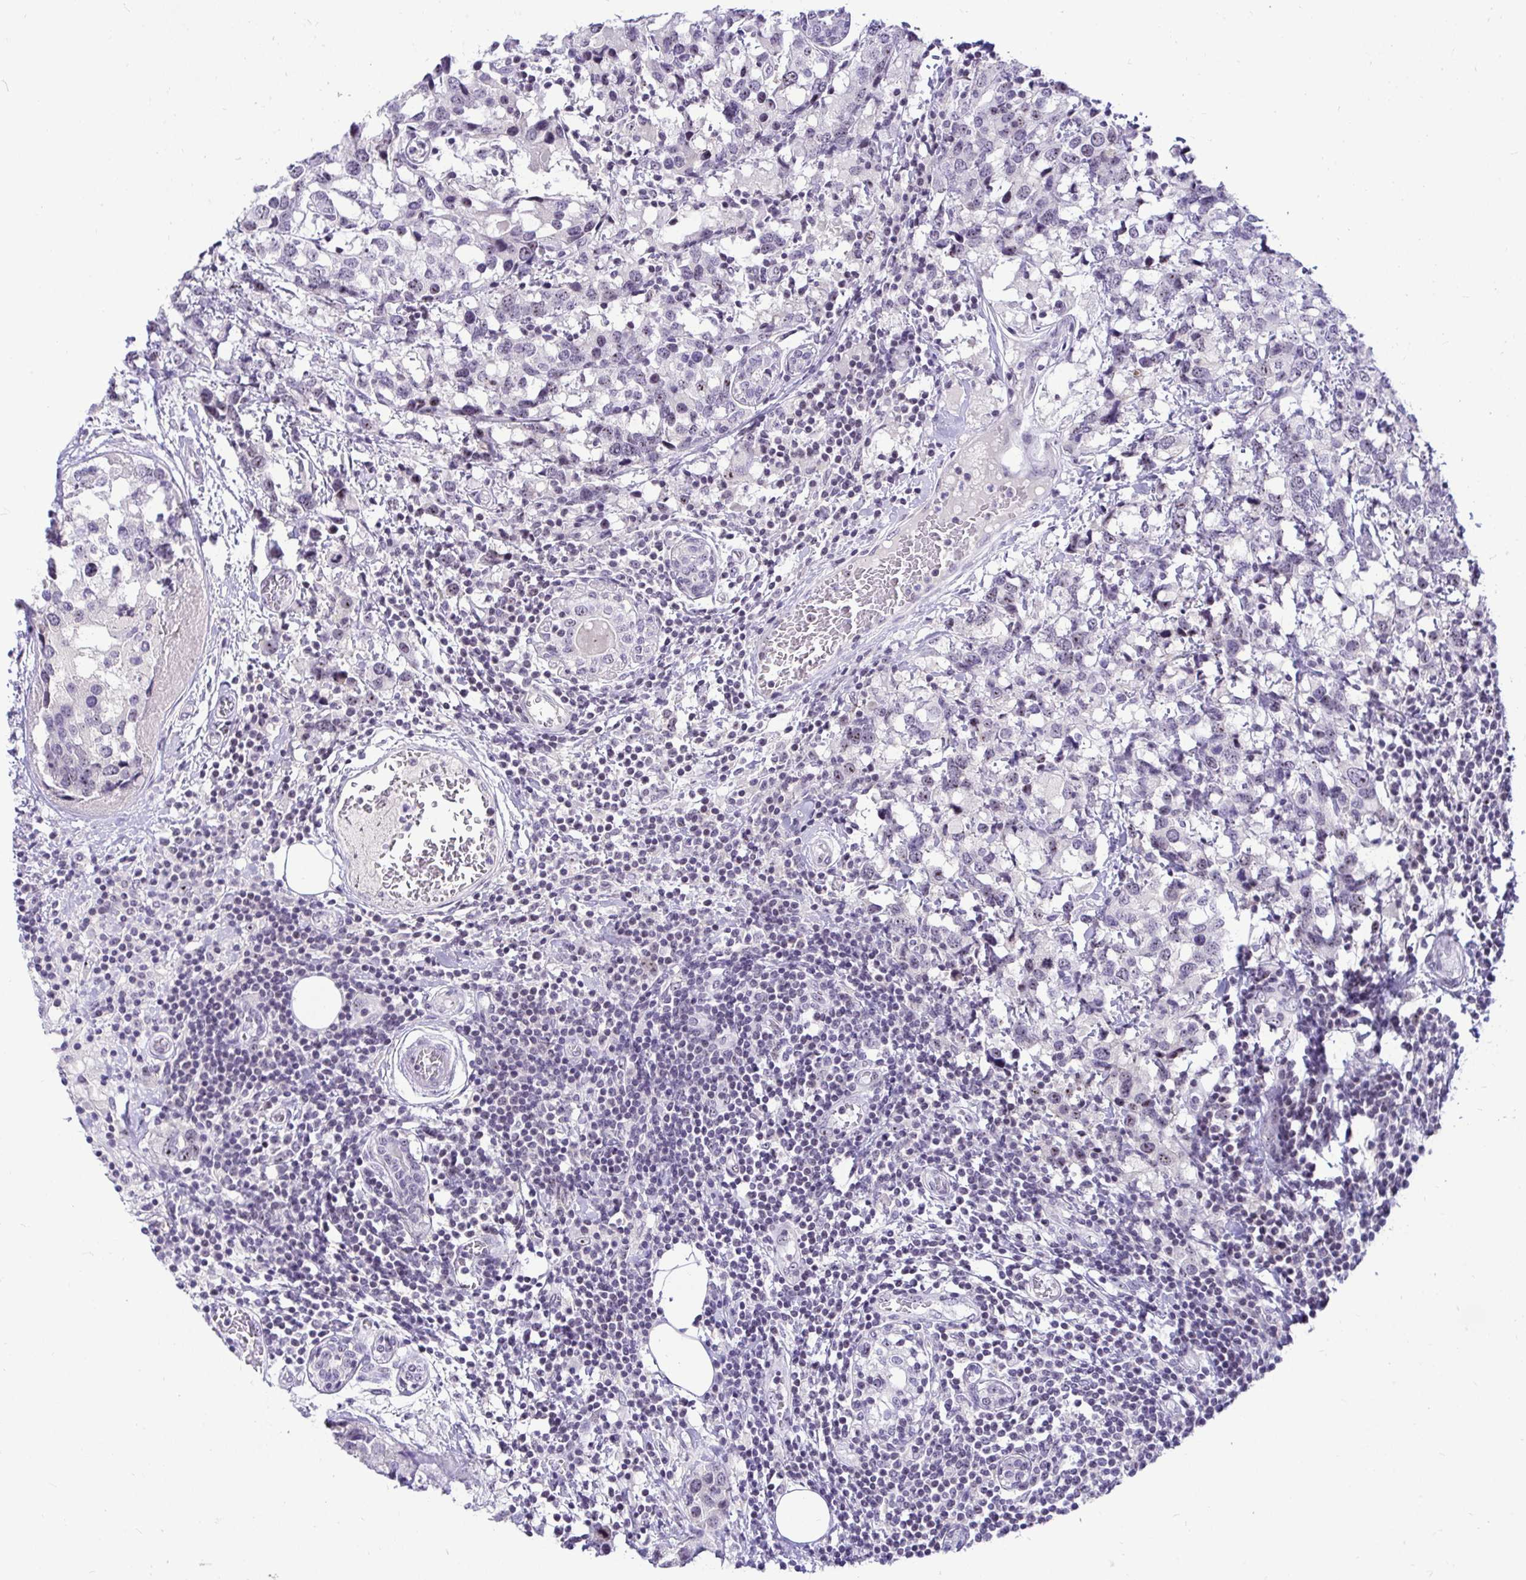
{"staining": {"intensity": "negative", "quantity": "none", "location": "none"}, "tissue": "breast cancer", "cell_type": "Tumor cells", "image_type": "cancer", "snomed": [{"axis": "morphology", "description": "Lobular carcinoma"}, {"axis": "topography", "description": "Breast"}], "caption": "Tumor cells are negative for protein expression in human breast cancer.", "gene": "NIFK", "patient": {"sex": "female", "age": 59}}